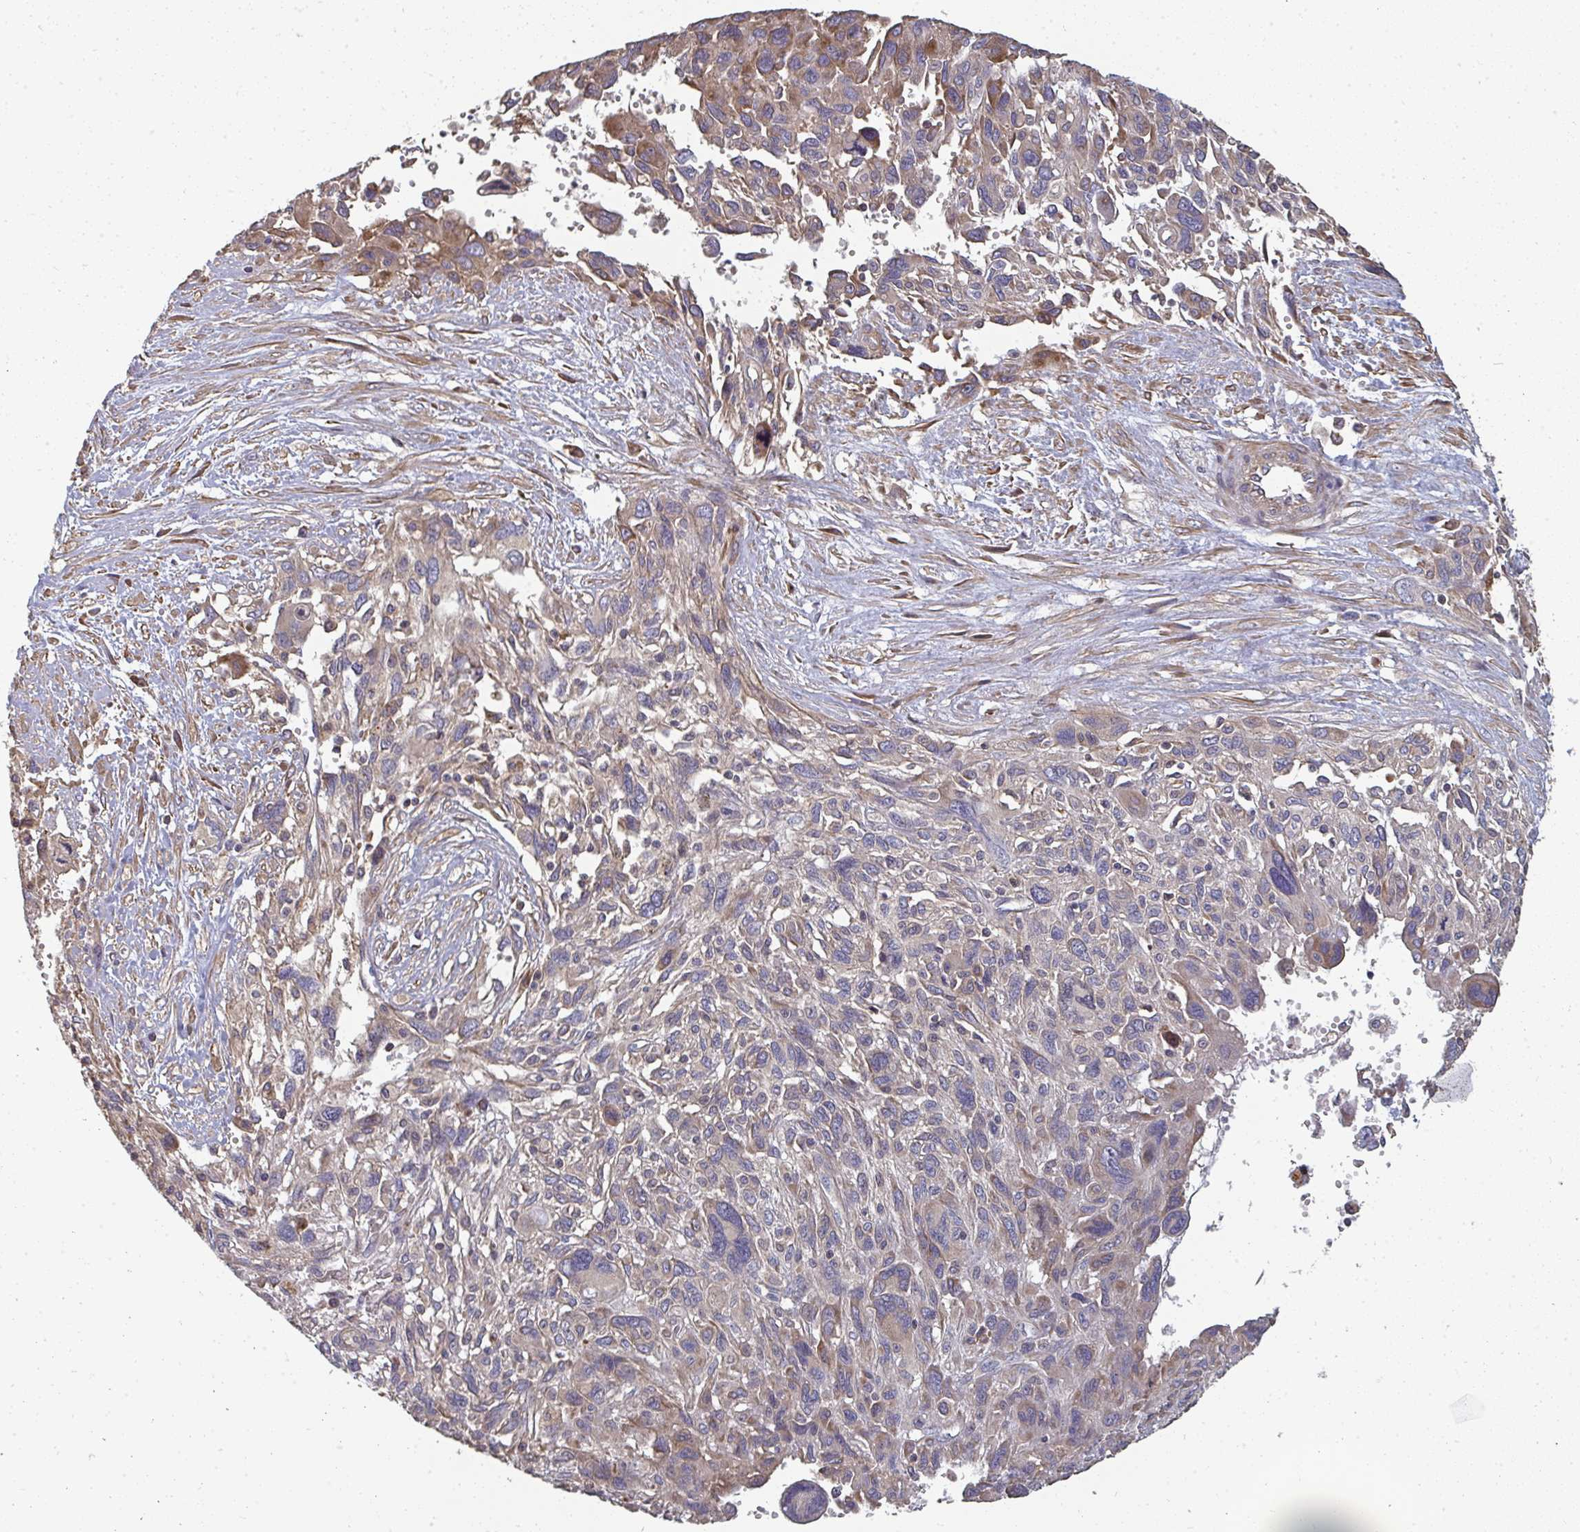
{"staining": {"intensity": "moderate", "quantity": "<25%", "location": "cytoplasmic/membranous"}, "tissue": "pancreatic cancer", "cell_type": "Tumor cells", "image_type": "cancer", "snomed": [{"axis": "morphology", "description": "Adenocarcinoma, NOS"}, {"axis": "topography", "description": "Pancreas"}], "caption": "A brown stain shows moderate cytoplasmic/membranous positivity of a protein in pancreatic cancer tumor cells. The protein is stained brown, and the nuclei are stained in blue (DAB IHC with brightfield microscopy, high magnification).", "gene": "ZFYVE28", "patient": {"sex": "female", "age": 47}}